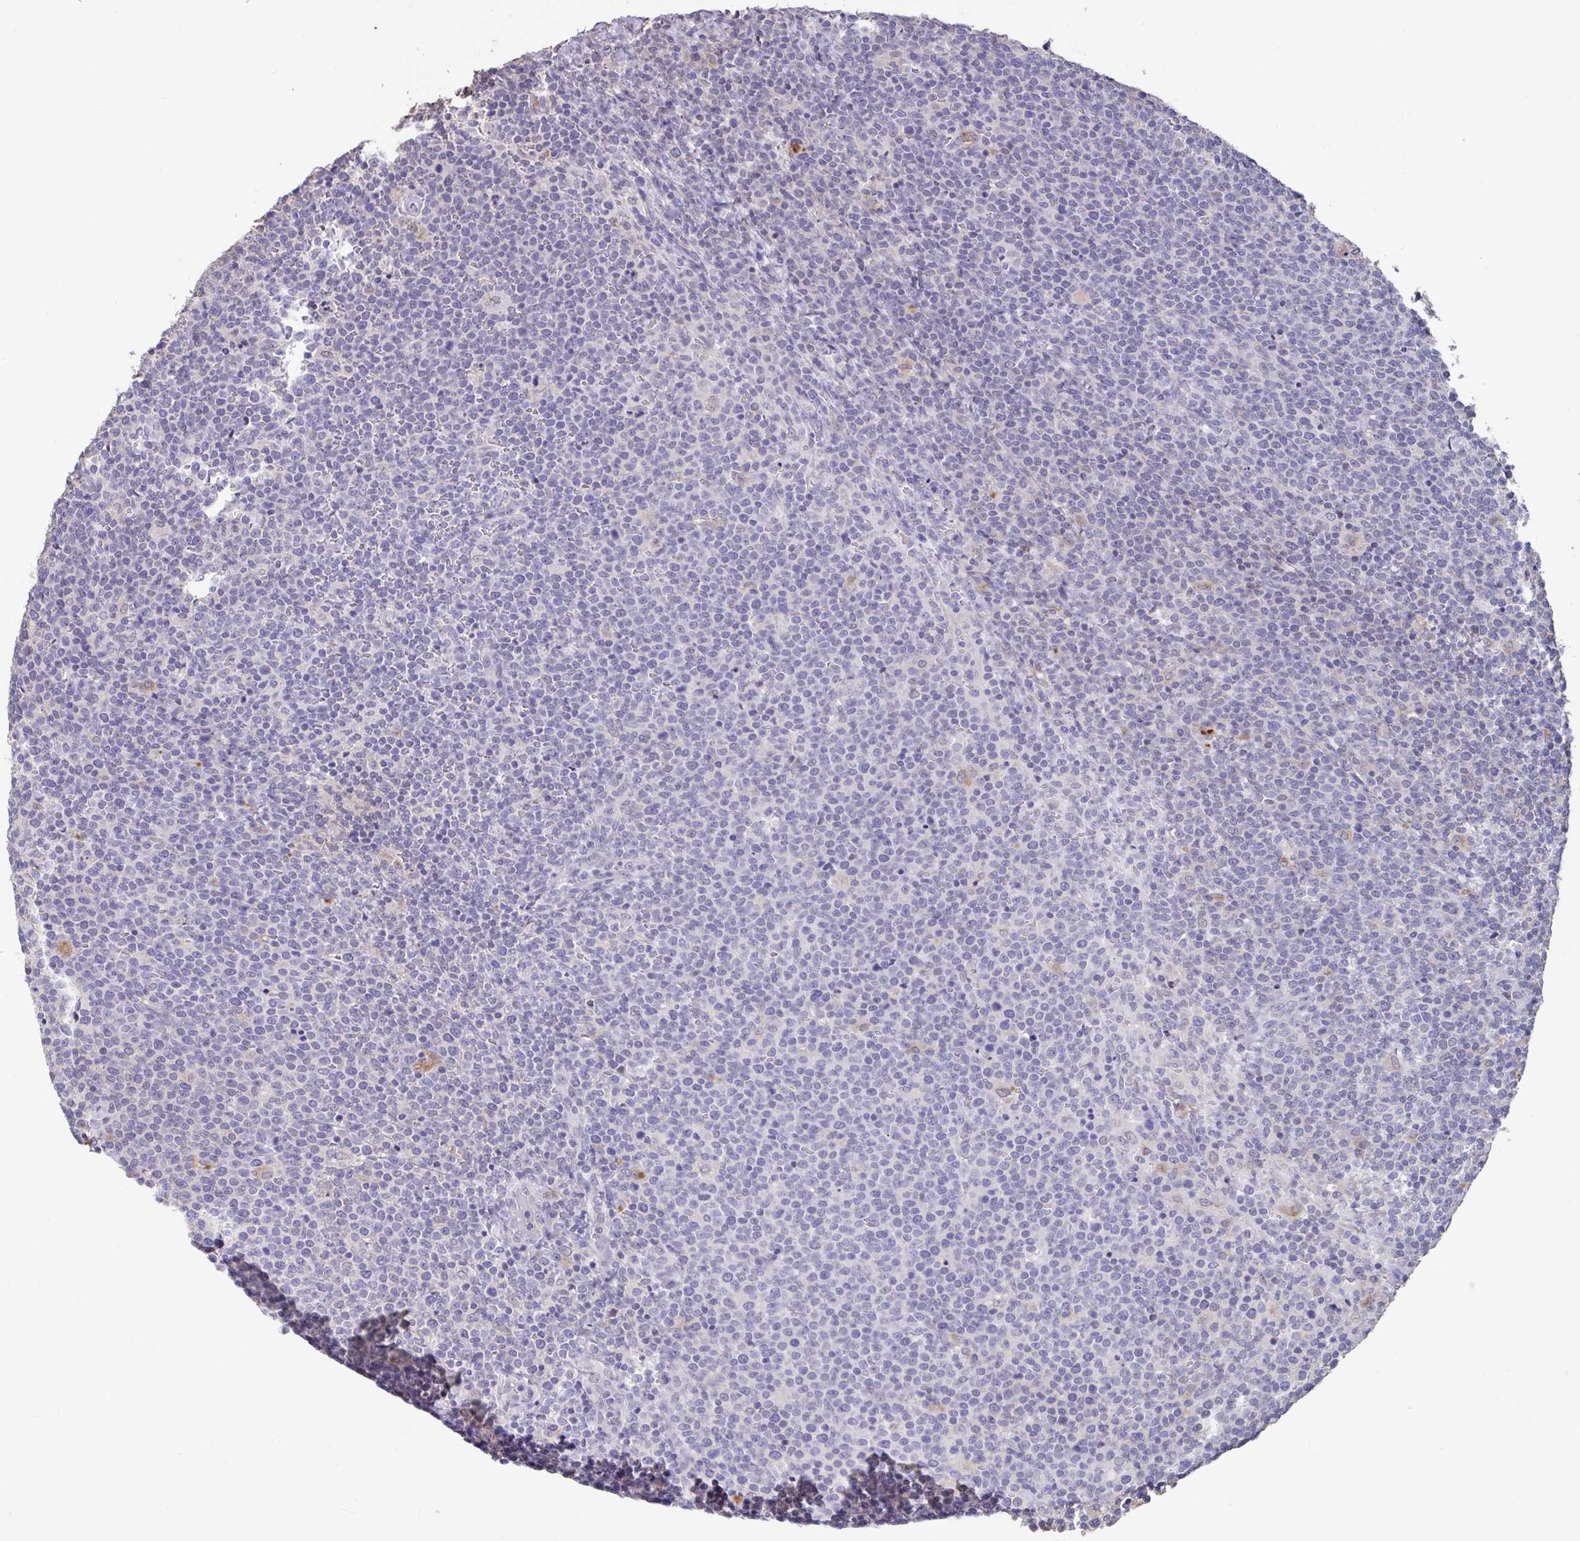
{"staining": {"intensity": "negative", "quantity": "none", "location": "none"}, "tissue": "lymphoma", "cell_type": "Tumor cells", "image_type": "cancer", "snomed": [{"axis": "morphology", "description": "Malignant lymphoma, non-Hodgkin's type, High grade"}, {"axis": "topography", "description": "Lymph node"}], "caption": "Immunohistochemistry (IHC) image of neoplastic tissue: lymphoma stained with DAB (3,3'-diaminobenzidine) demonstrates no significant protein positivity in tumor cells.", "gene": "DDX39A", "patient": {"sex": "male", "age": 61}}